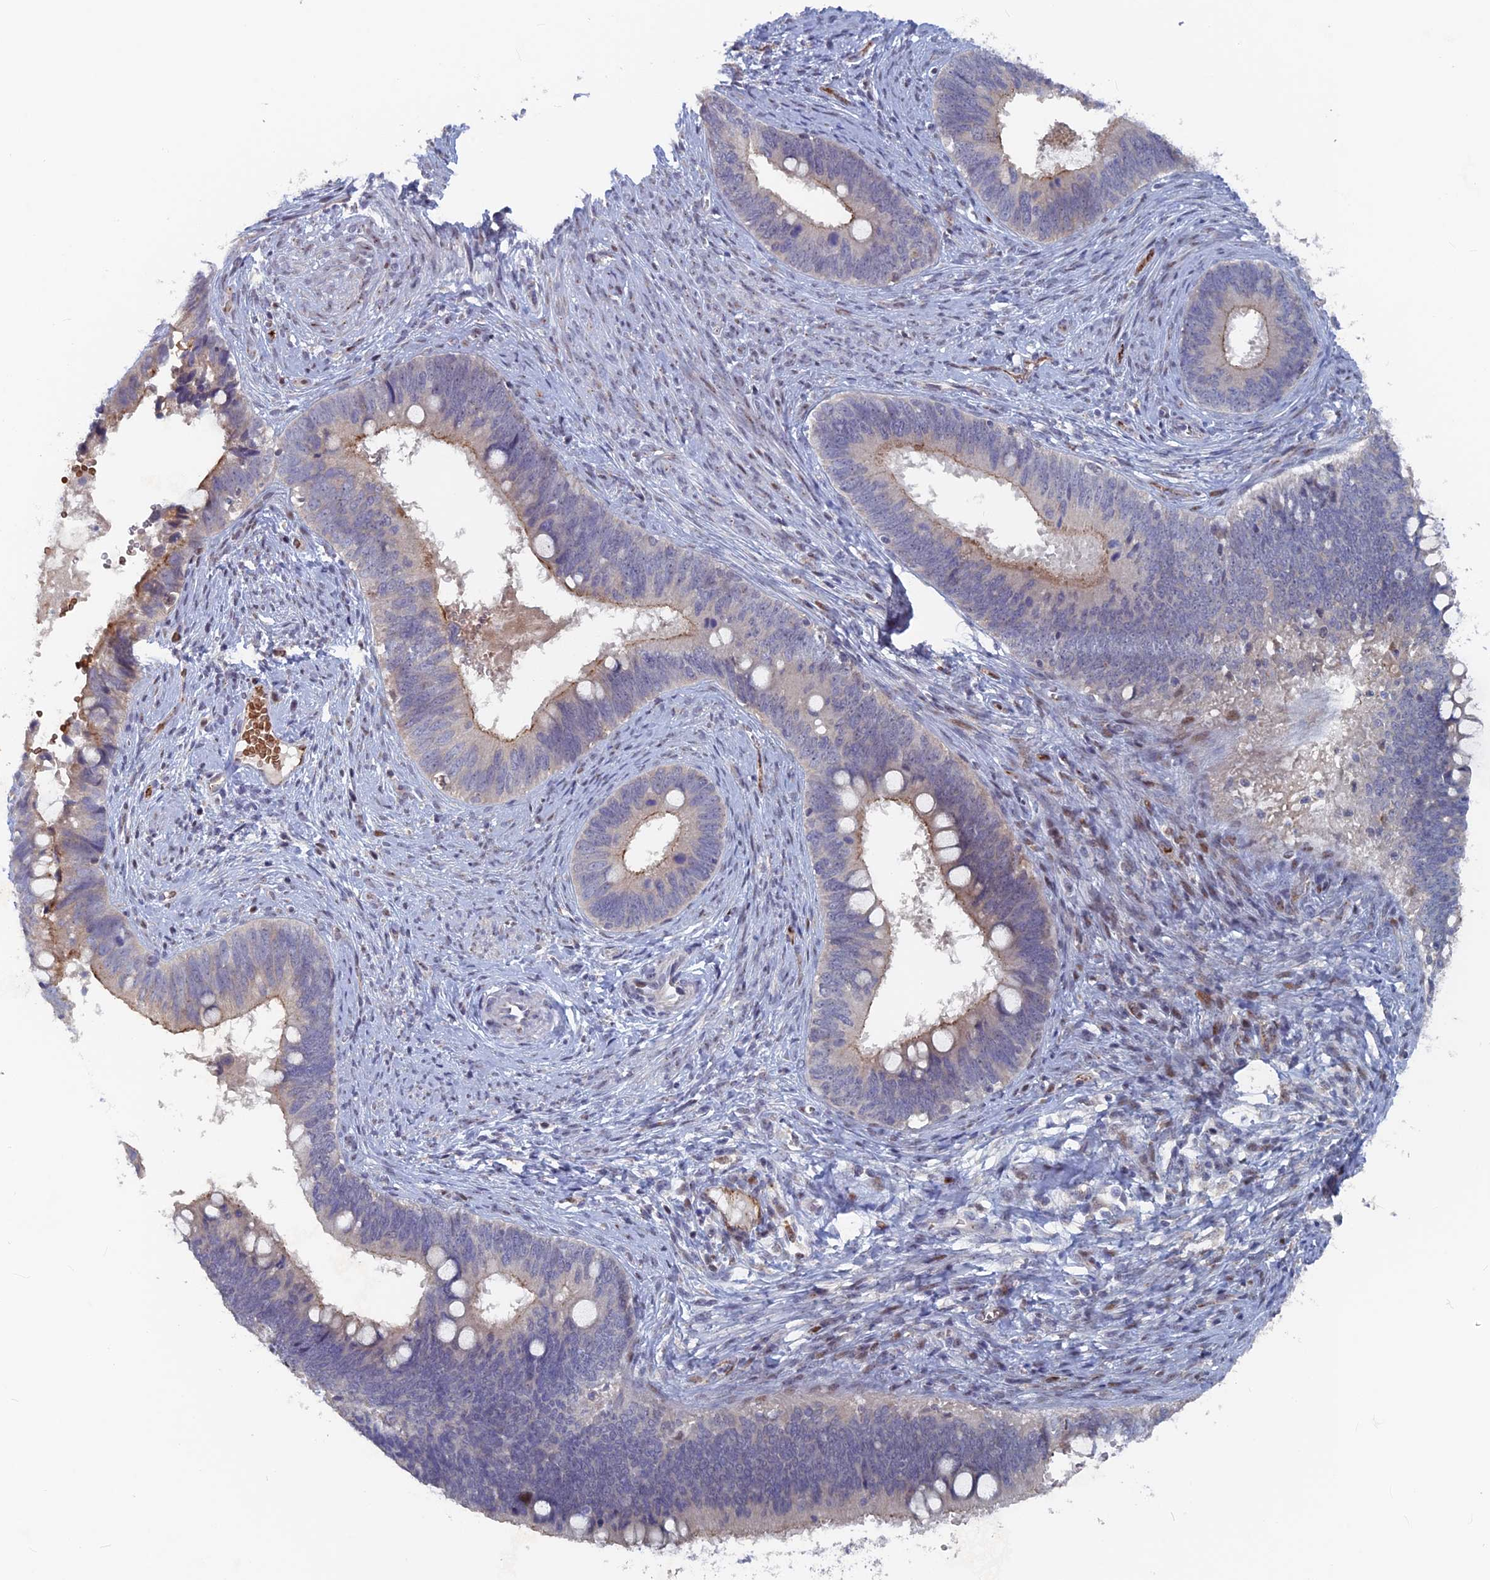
{"staining": {"intensity": "moderate", "quantity": "25%-75%", "location": "cytoplasmic/membranous"}, "tissue": "cervical cancer", "cell_type": "Tumor cells", "image_type": "cancer", "snomed": [{"axis": "morphology", "description": "Adenocarcinoma, NOS"}, {"axis": "topography", "description": "Cervix"}], "caption": "This is an image of IHC staining of adenocarcinoma (cervical), which shows moderate expression in the cytoplasmic/membranous of tumor cells.", "gene": "SH3D21", "patient": {"sex": "female", "age": 42}}